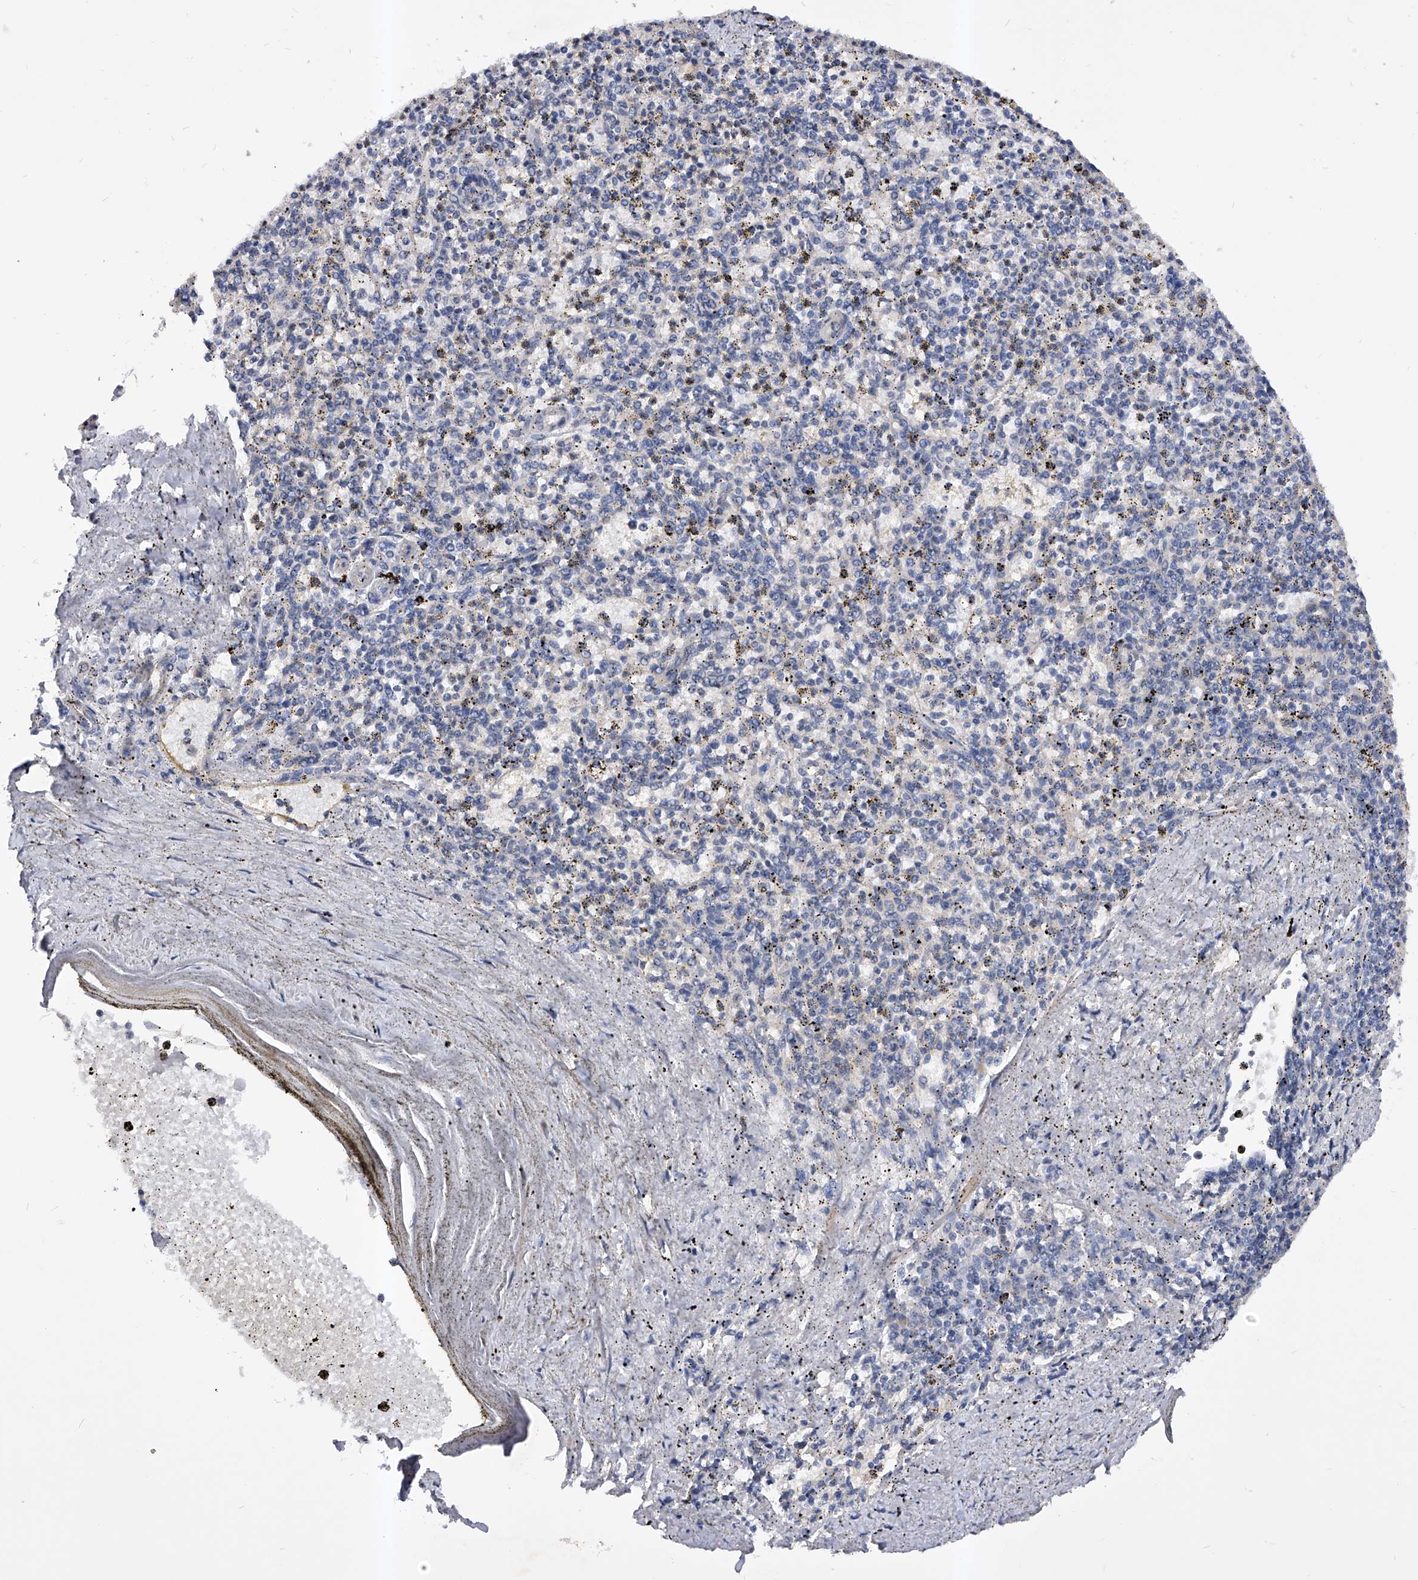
{"staining": {"intensity": "negative", "quantity": "none", "location": "none"}, "tissue": "spleen", "cell_type": "Cells in red pulp", "image_type": "normal", "snomed": [{"axis": "morphology", "description": "Normal tissue, NOS"}, {"axis": "topography", "description": "Spleen"}], "caption": "Immunohistochemical staining of normal human spleen shows no significant staining in cells in red pulp.", "gene": "ARL4C", "patient": {"sex": "male", "age": 72}}